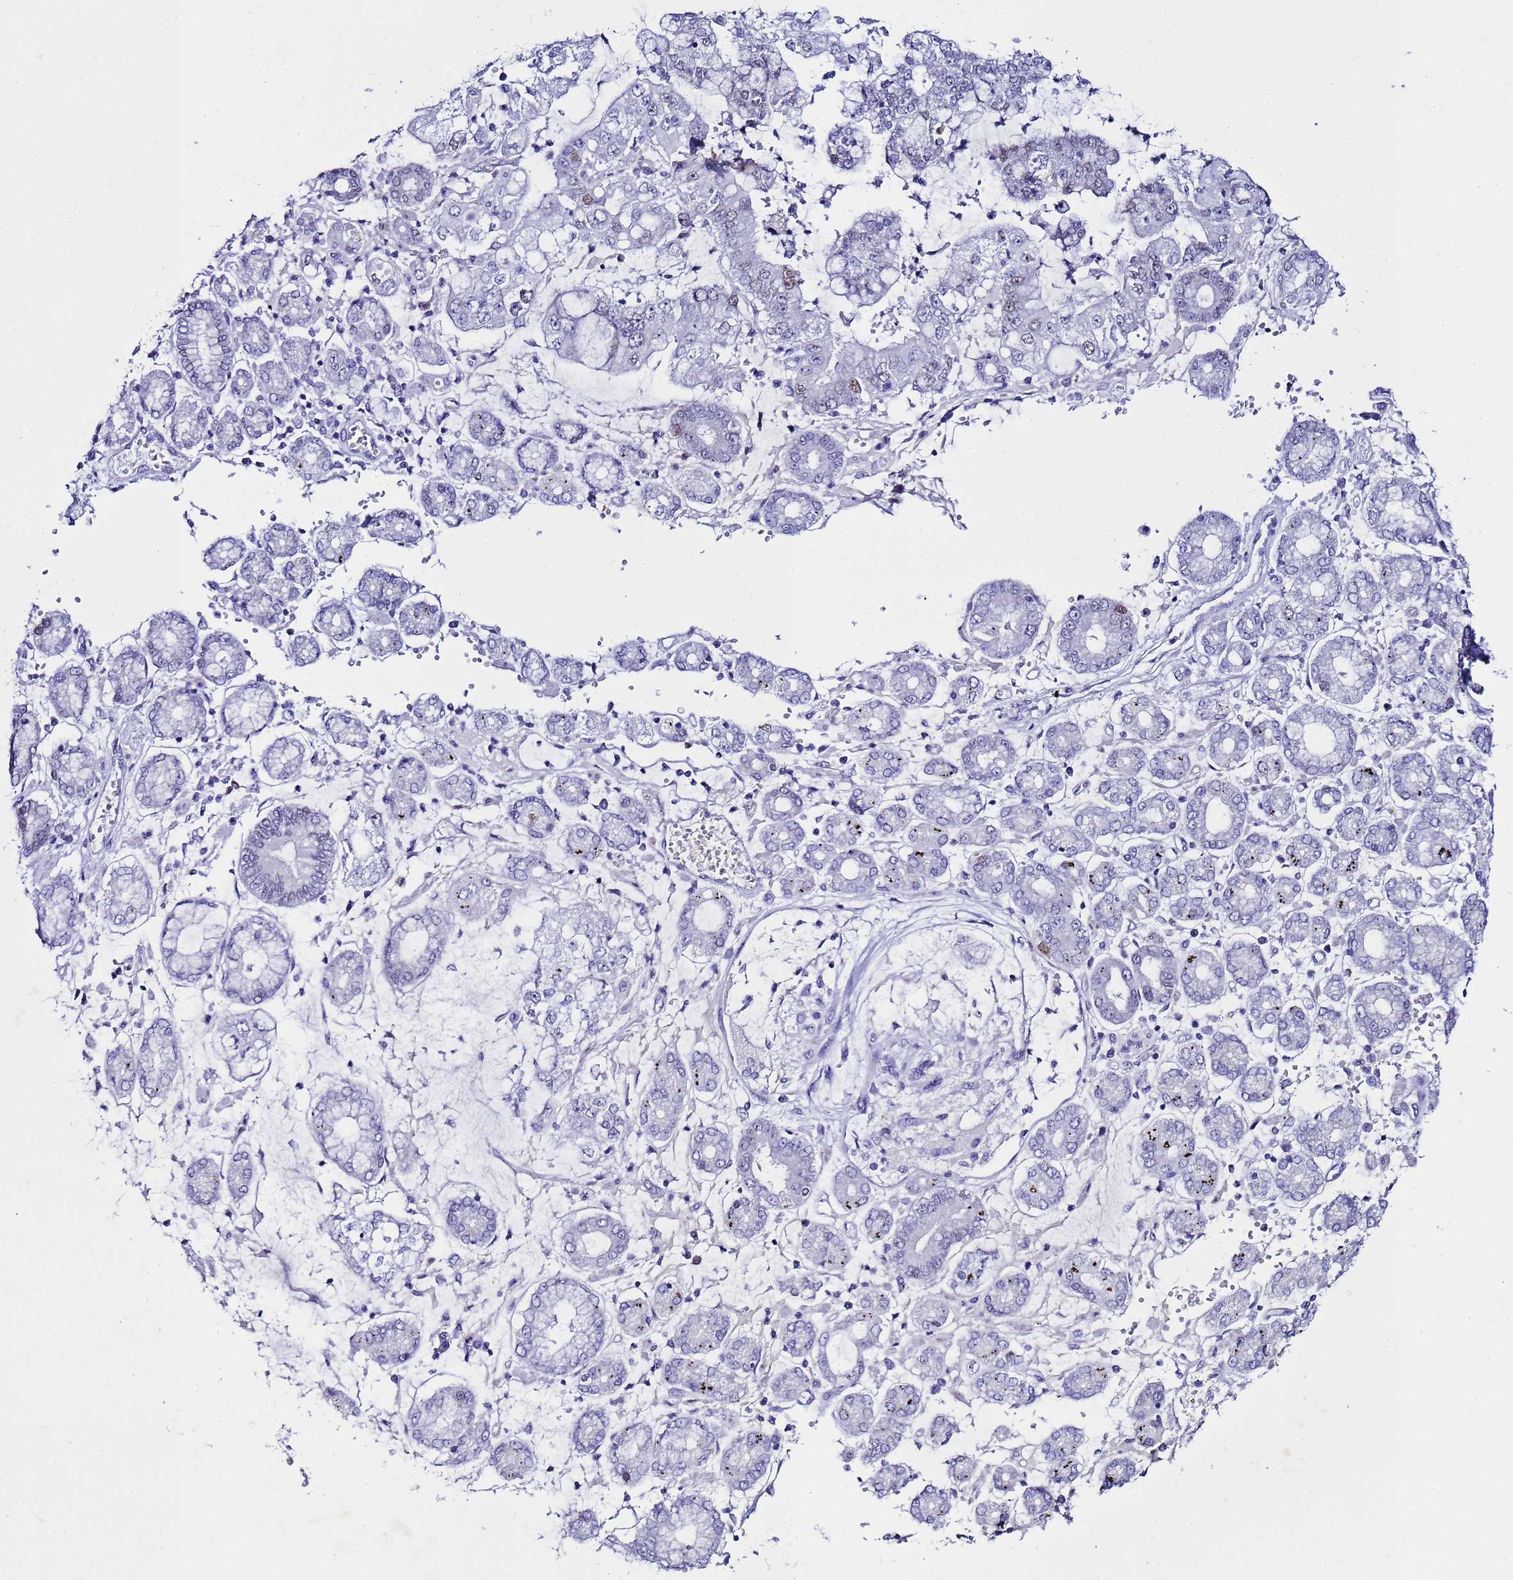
{"staining": {"intensity": "negative", "quantity": "none", "location": "none"}, "tissue": "stomach cancer", "cell_type": "Tumor cells", "image_type": "cancer", "snomed": [{"axis": "morphology", "description": "Adenocarcinoma, NOS"}, {"axis": "topography", "description": "Stomach"}], "caption": "IHC histopathology image of human stomach adenocarcinoma stained for a protein (brown), which displays no positivity in tumor cells.", "gene": "BCL7A", "patient": {"sex": "male", "age": 76}}